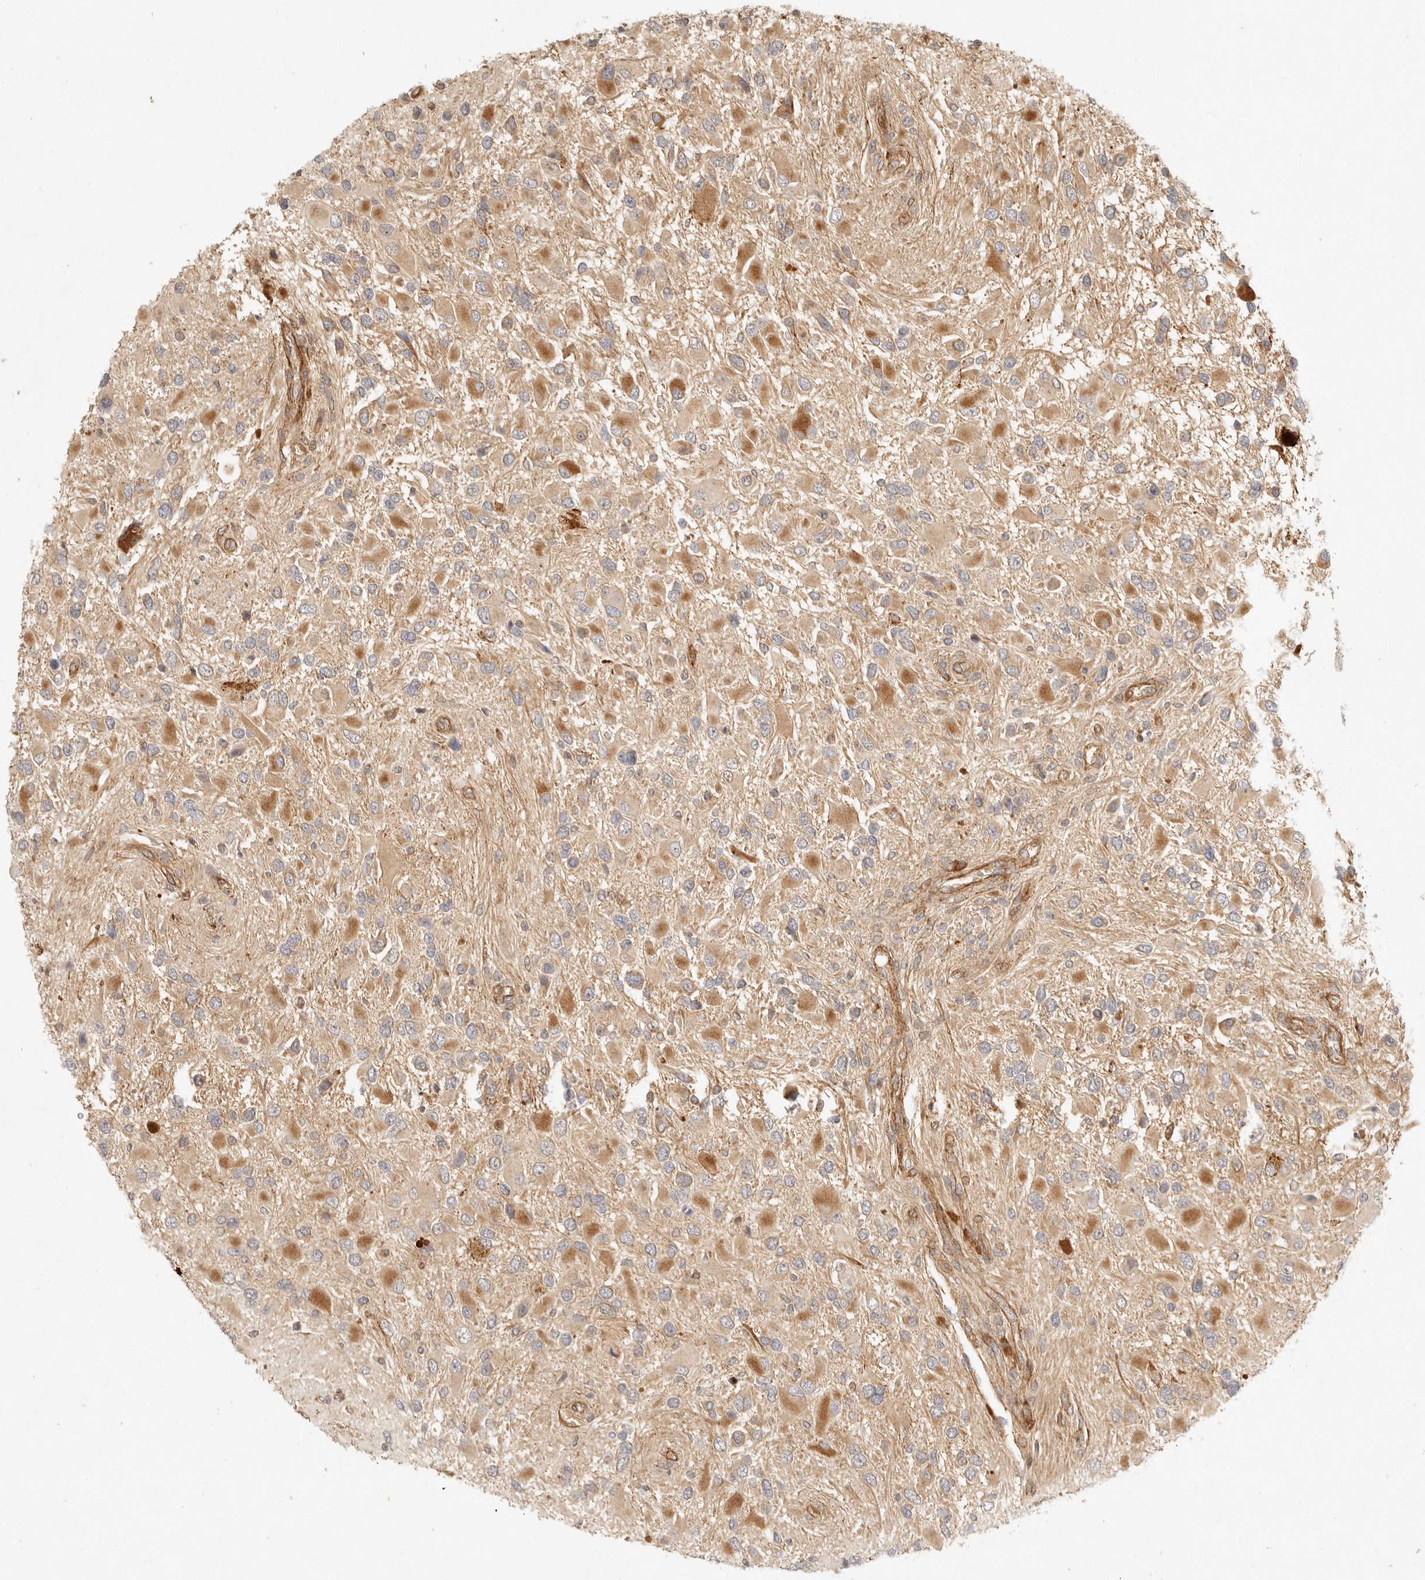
{"staining": {"intensity": "moderate", "quantity": "25%-75%", "location": "cytoplasmic/membranous"}, "tissue": "glioma", "cell_type": "Tumor cells", "image_type": "cancer", "snomed": [{"axis": "morphology", "description": "Glioma, malignant, High grade"}, {"axis": "topography", "description": "Brain"}], "caption": "Immunohistochemistry (DAB (3,3'-diaminobenzidine)) staining of human glioma displays moderate cytoplasmic/membranous protein expression in approximately 25%-75% of tumor cells.", "gene": "KLHL38", "patient": {"sex": "male", "age": 53}}